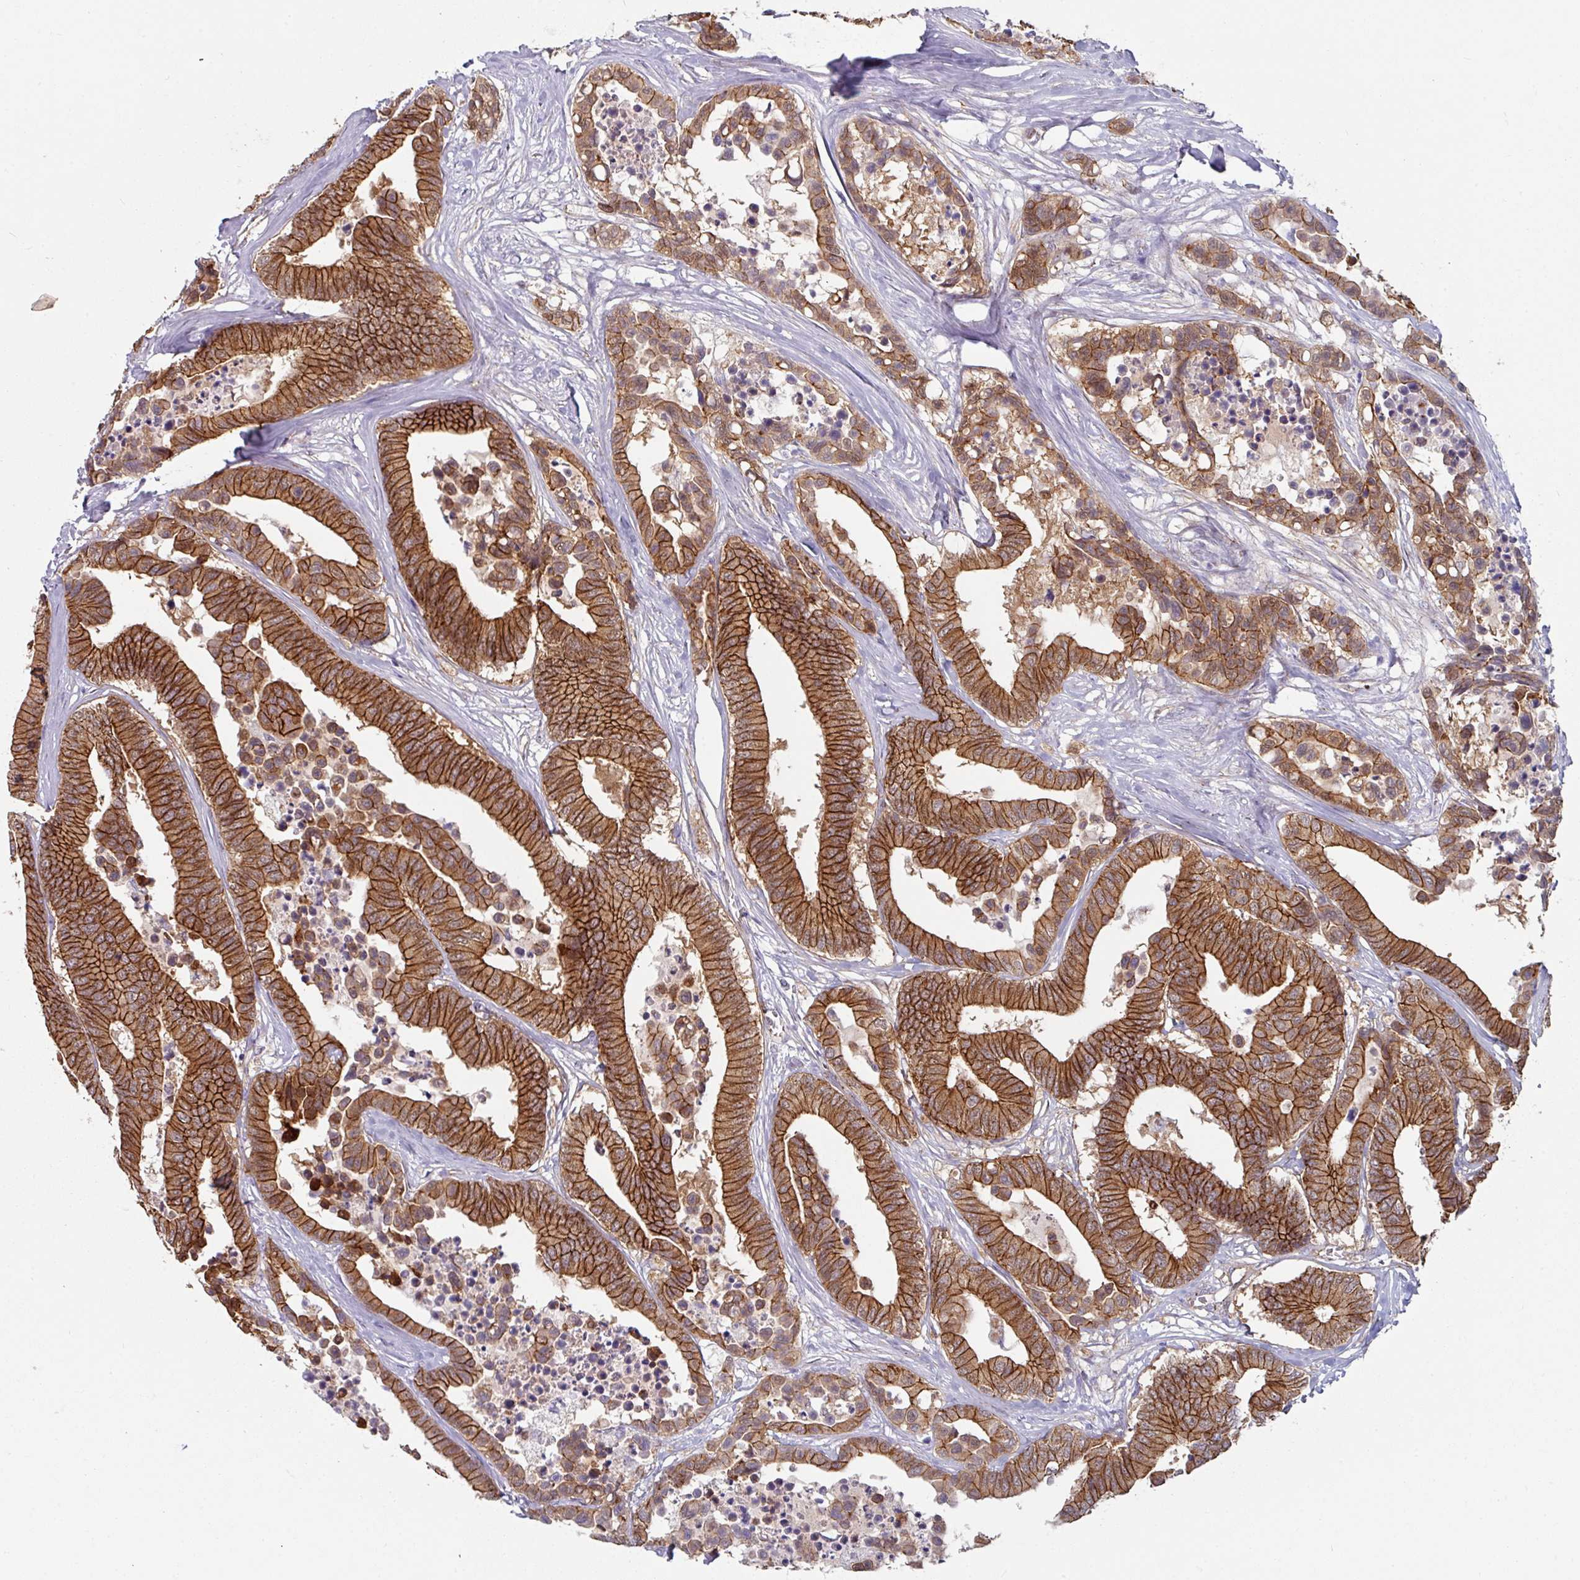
{"staining": {"intensity": "strong", "quantity": ">75%", "location": "cytoplasmic/membranous"}, "tissue": "colorectal cancer", "cell_type": "Tumor cells", "image_type": "cancer", "snomed": [{"axis": "morphology", "description": "Normal tissue, NOS"}, {"axis": "morphology", "description": "Adenocarcinoma, NOS"}, {"axis": "topography", "description": "Colon"}], "caption": "An IHC histopathology image of tumor tissue is shown. Protein staining in brown shows strong cytoplasmic/membranous positivity in colorectal adenocarcinoma within tumor cells.", "gene": "JUP", "patient": {"sex": "male", "age": 82}}